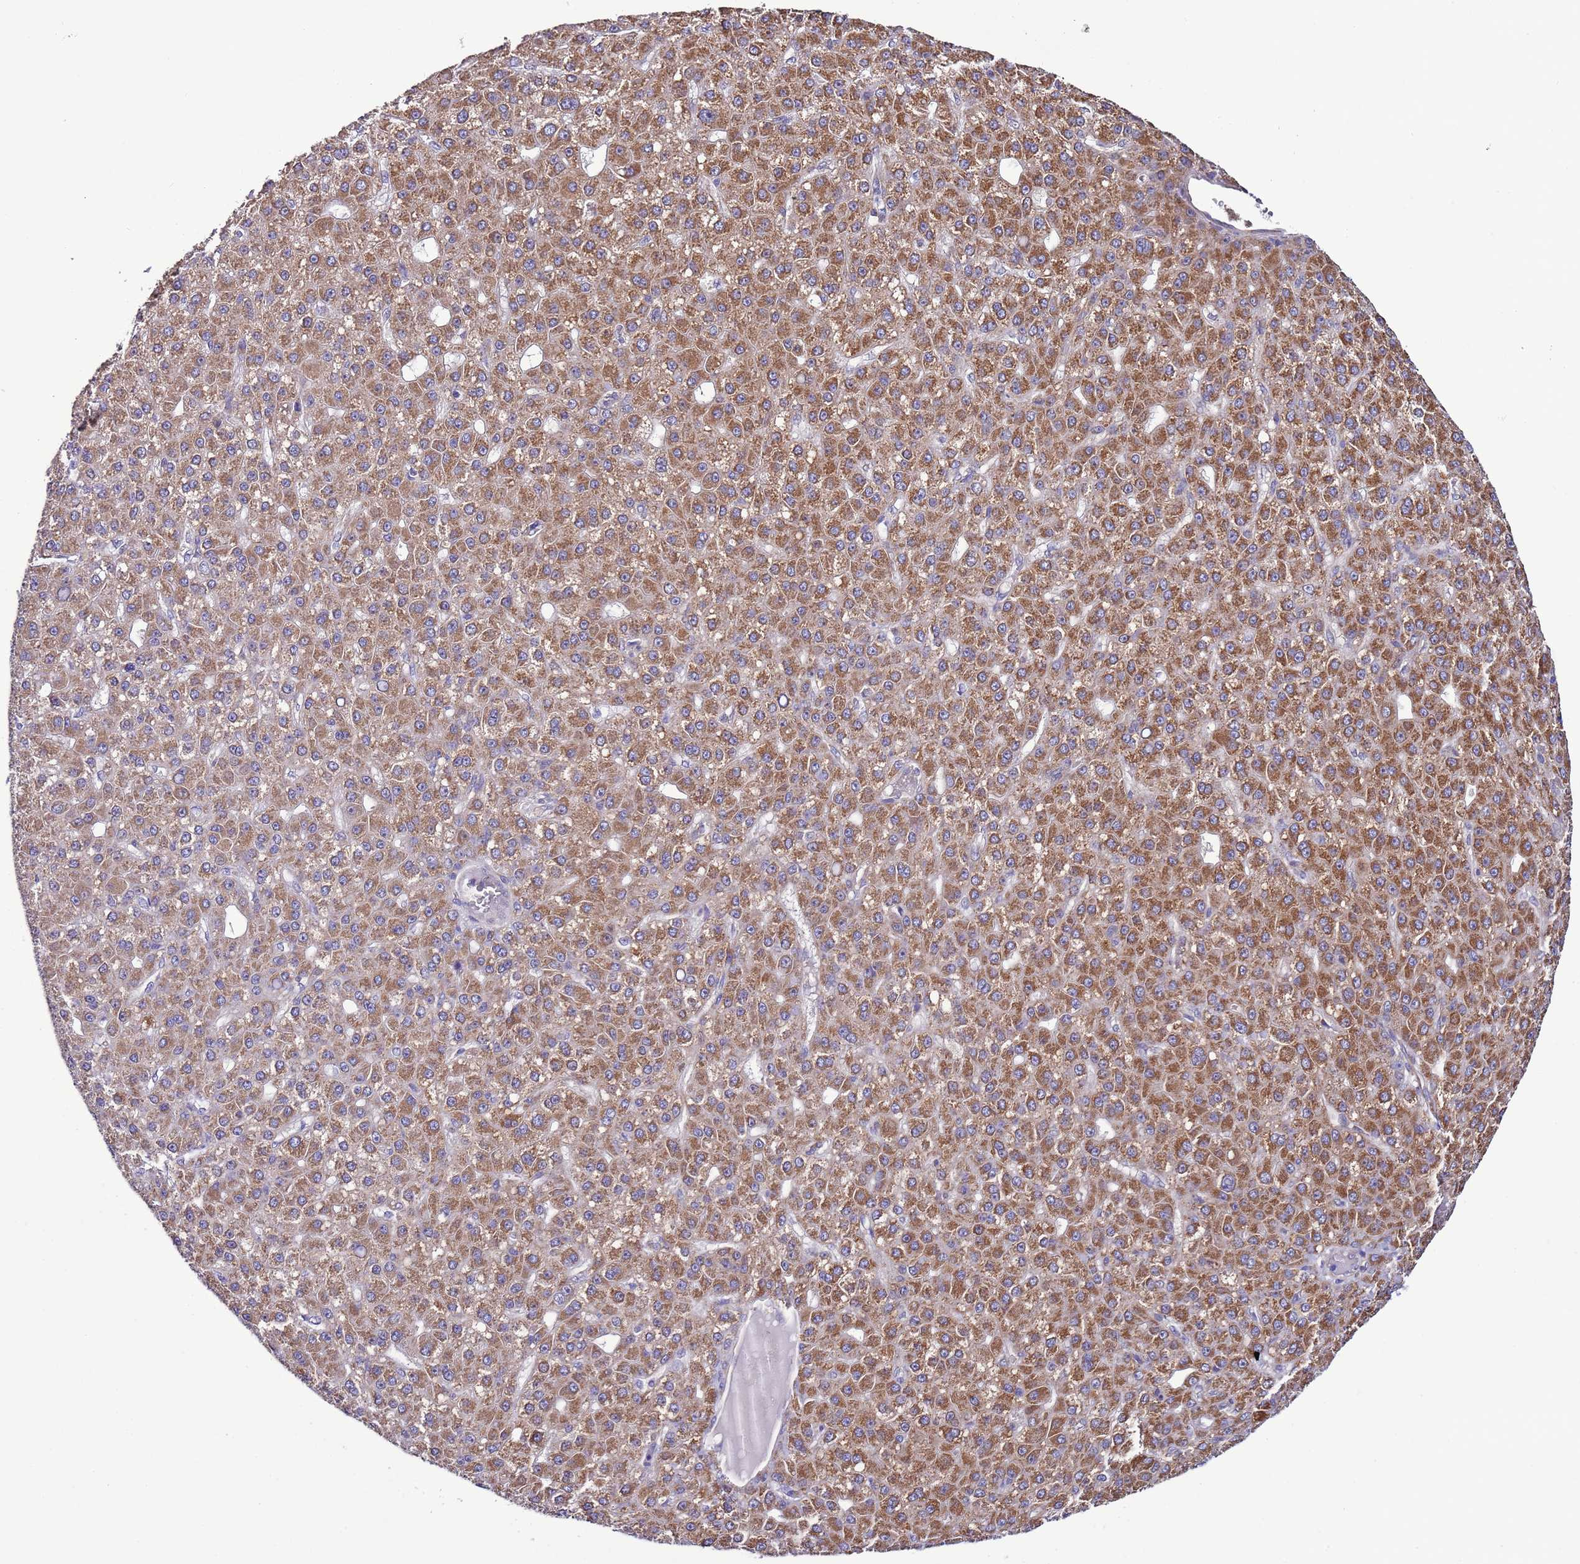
{"staining": {"intensity": "strong", "quantity": ">75%", "location": "cytoplasmic/membranous"}, "tissue": "liver cancer", "cell_type": "Tumor cells", "image_type": "cancer", "snomed": [{"axis": "morphology", "description": "Carcinoma, Hepatocellular, NOS"}, {"axis": "topography", "description": "Liver"}], "caption": "IHC photomicrograph of neoplastic tissue: human liver cancer (hepatocellular carcinoma) stained using immunohistochemistry (IHC) shows high levels of strong protein expression localized specifically in the cytoplasmic/membranous of tumor cells, appearing as a cytoplasmic/membranous brown color.", "gene": "AHI1", "patient": {"sex": "male", "age": 67}}